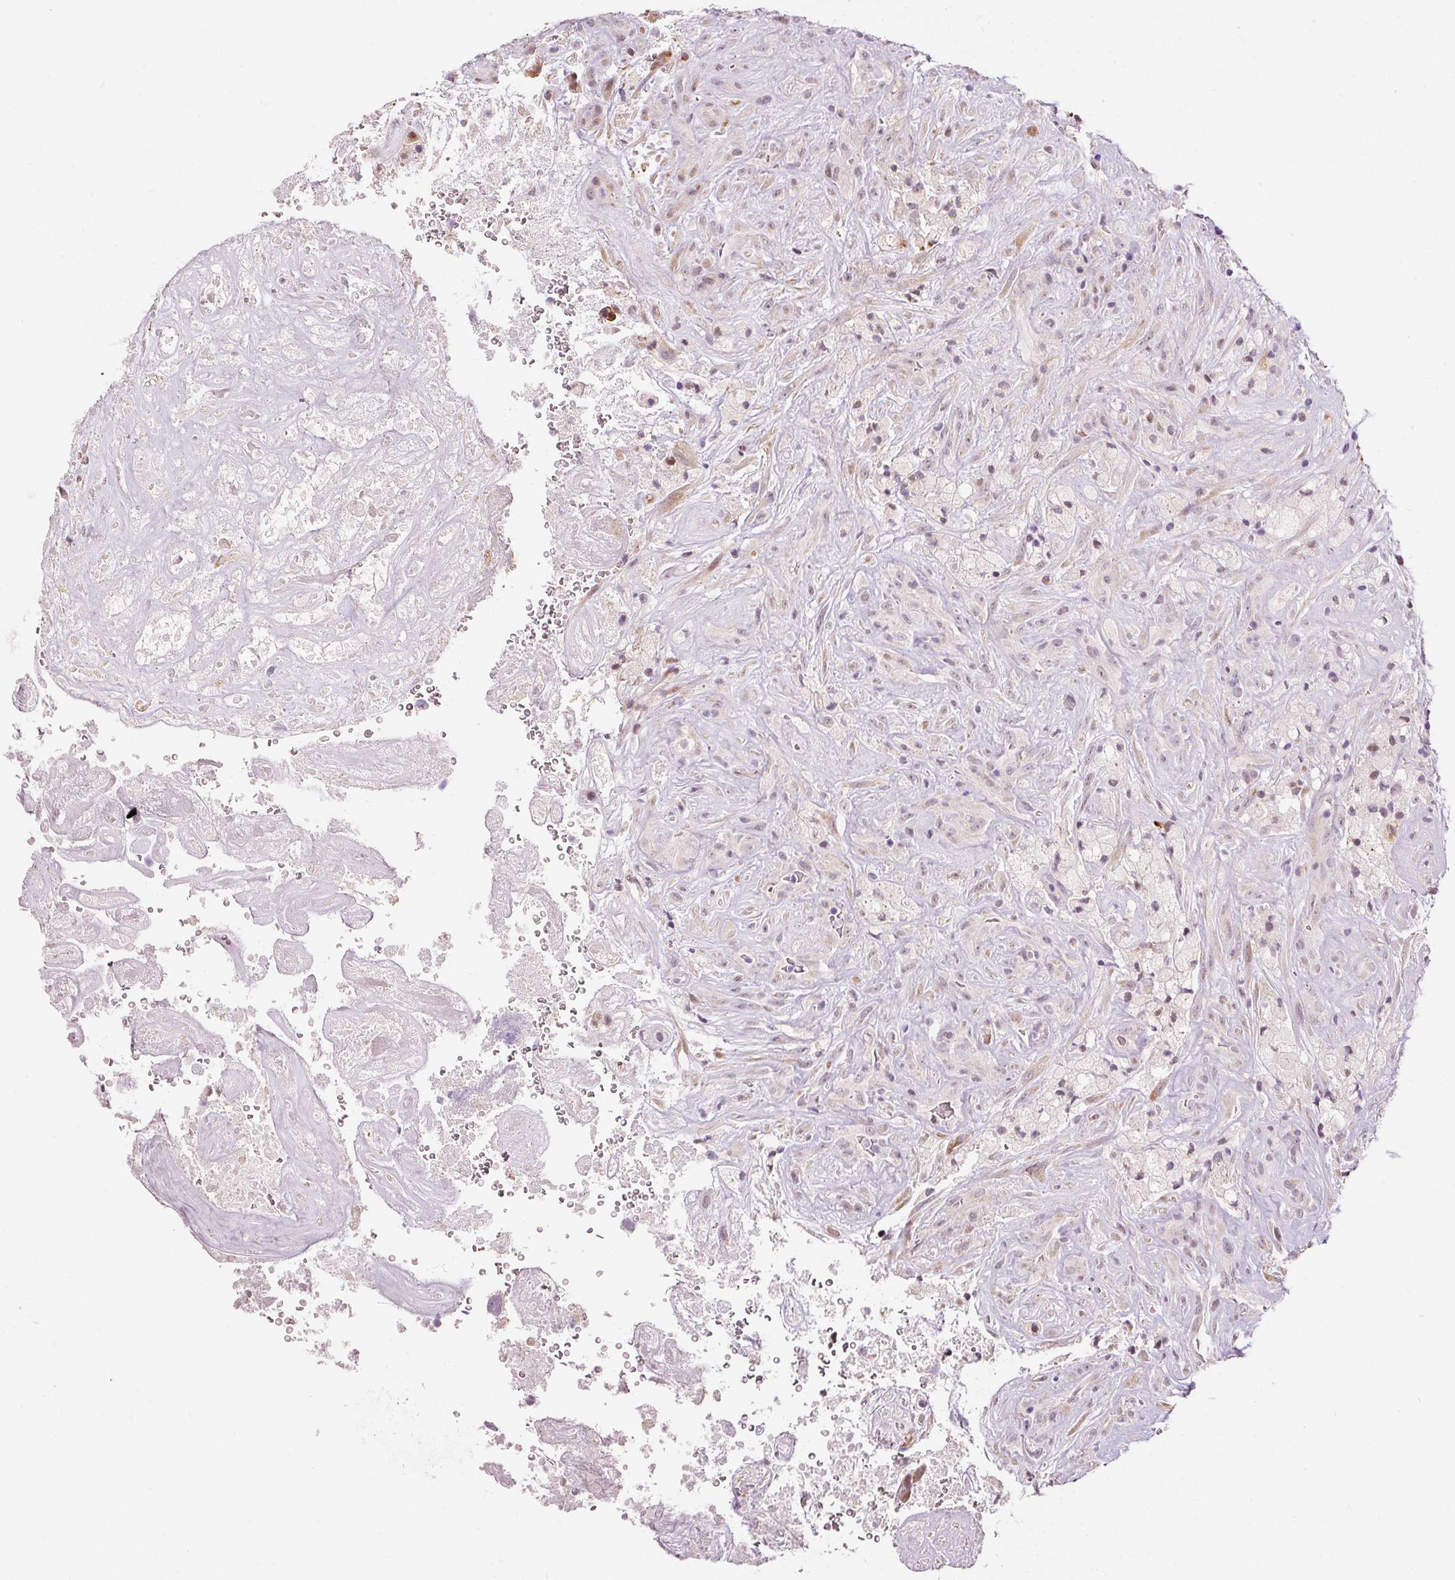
{"staining": {"intensity": "negative", "quantity": "none", "location": "none"}, "tissue": "glioma", "cell_type": "Tumor cells", "image_type": "cancer", "snomed": [{"axis": "morphology", "description": "Glioma, malignant, High grade"}, {"axis": "topography", "description": "Brain"}], "caption": "DAB (3,3'-diaminobenzidine) immunohistochemical staining of malignant glioma (high-grade) shows no significant expression in tumor cells.", "gene": "ANKRD20A1", "patient": {"sex": "male", "age": 69}}